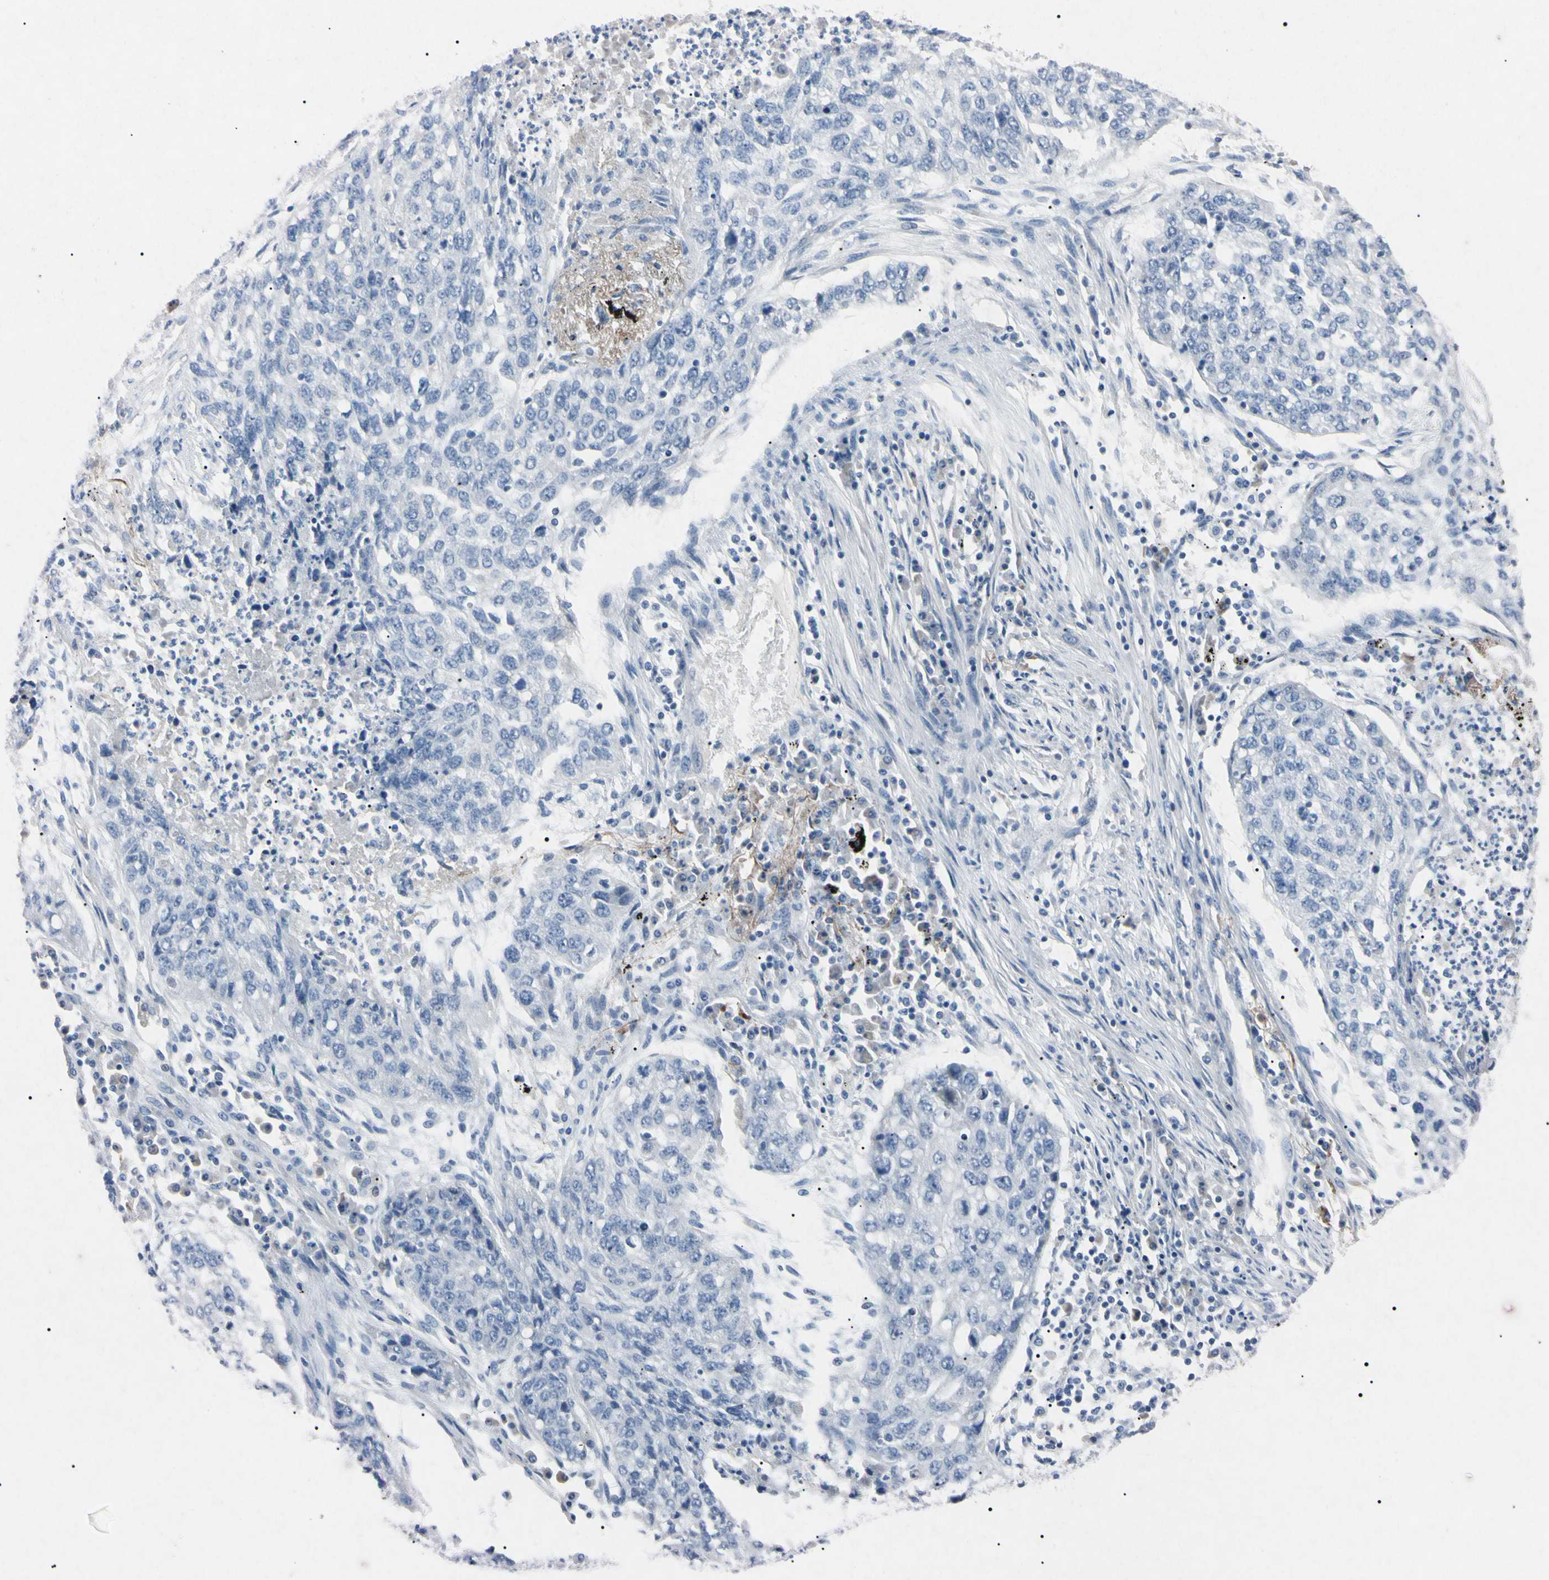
{"staining": {"intensity": "negative", "quantity": "none", "location": "none"}, "tissue": "lung cancer", "cell_type": "Tumor cells", "image_type": "cancer", "snomed": [{"axis": "morphology", "description": "Squamous cell carcinoma, NOS"}, {"axis": "topography", "description": "Lung"}], "caption": "Image shows no protein positivity in tumor cells of lung cancer (squamous cell carcinoma) tissue. (Immunohistochemistry (ihc), brightfield microscopy, high magnification).", "gene": "ELN", "patient": {"sex": "female", "age": 63}}